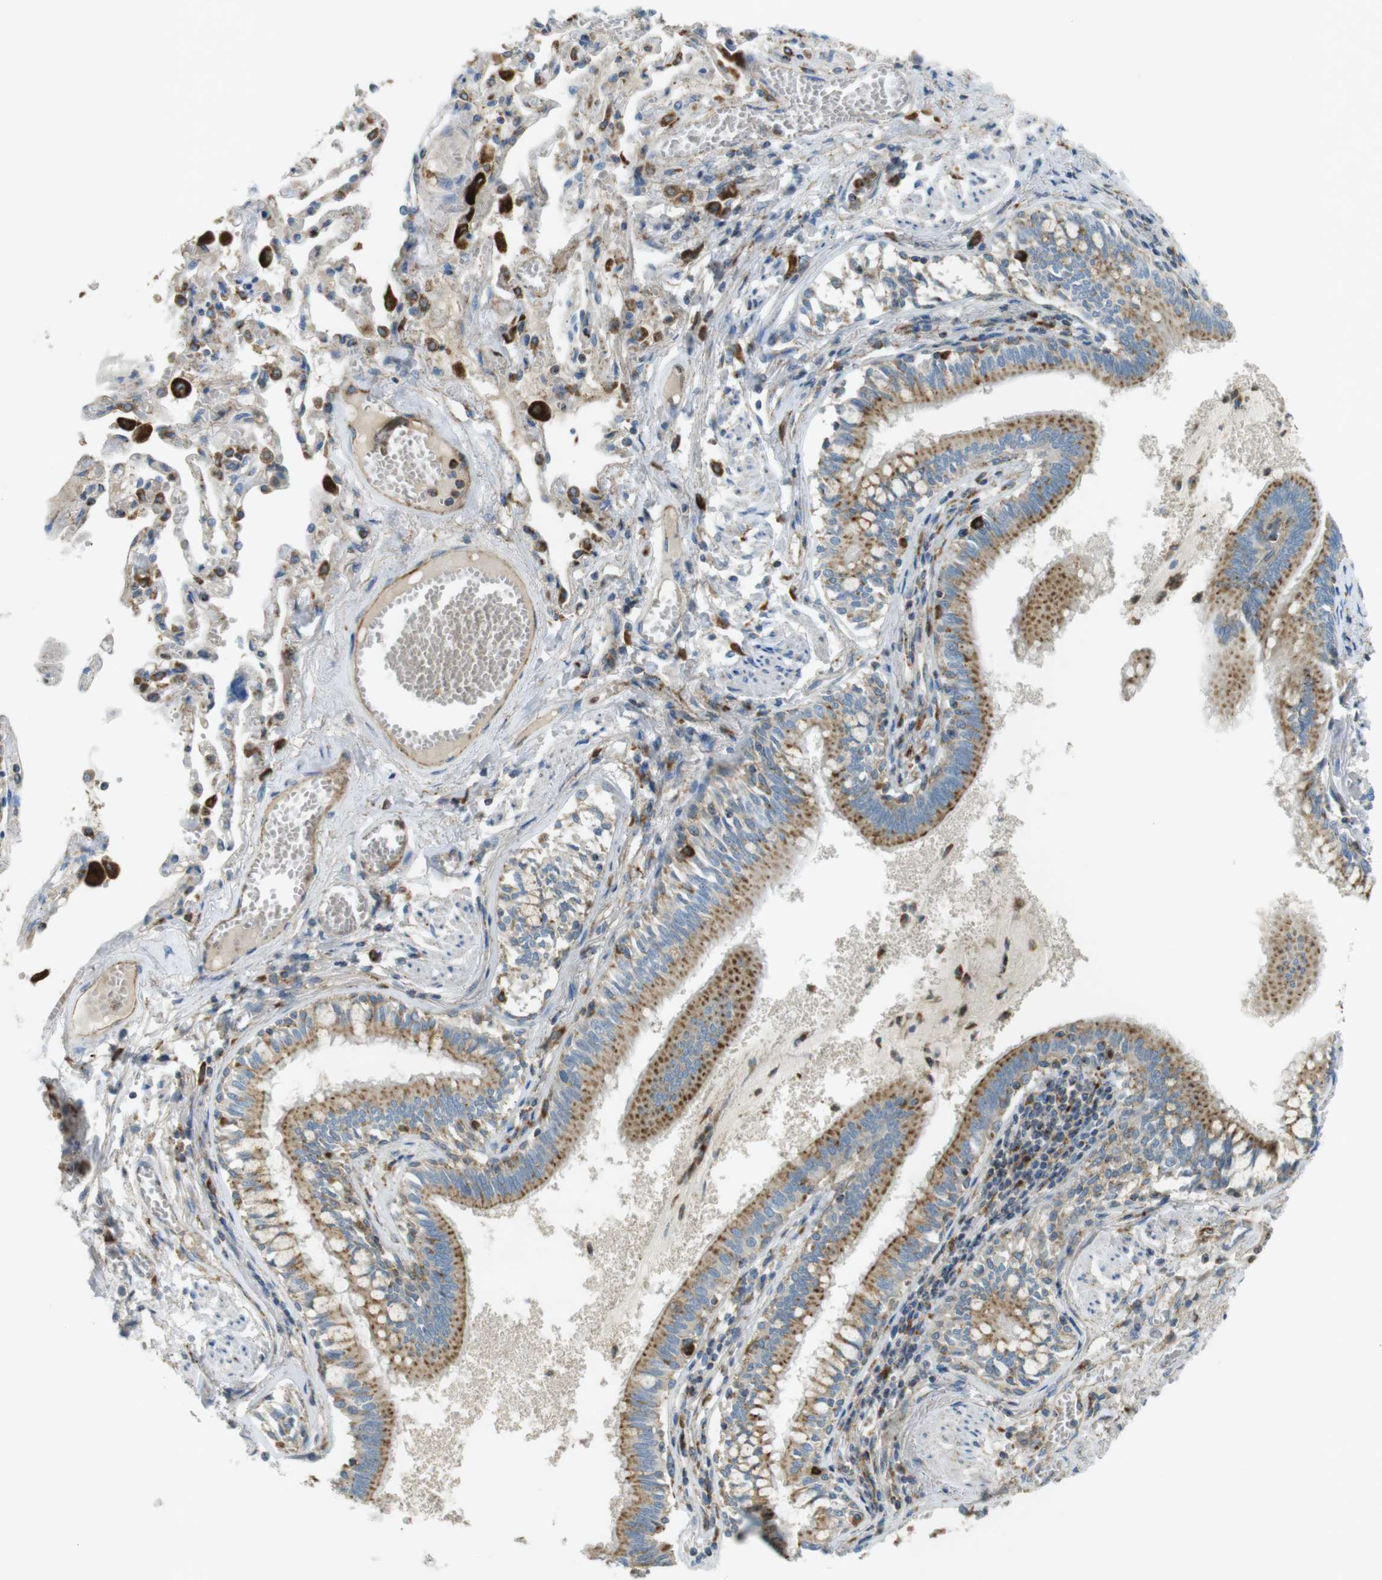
{"staining": {"intensity": "moderate", "quantity": ">75%", "location": "cytoplasmic/membranous"}, "tissue": "bronchus", "cell_type": "Respiratory epithelial cells", "image_type": "normal", "snomed": [{"axis": "morphology", "description": "Normal tissue, NOS"}, {"axis": "morphology", "description": "Inflammation, NOS"}, {"axis": "topography", "description": "Cartilage tissue"}, {"axis": "topography", "description": "Lung"}], "caption": "This photomicrograph exhibits normal bronchus stained with IHC to label a protein in brown. The cytoplasmic/membranous of respiratory epithelial cells show moderate positivity for the protein. Nuclei are counter-stained blue.", "gene": "LAMP1", "patient": {"sex": "male", "age": 71}}